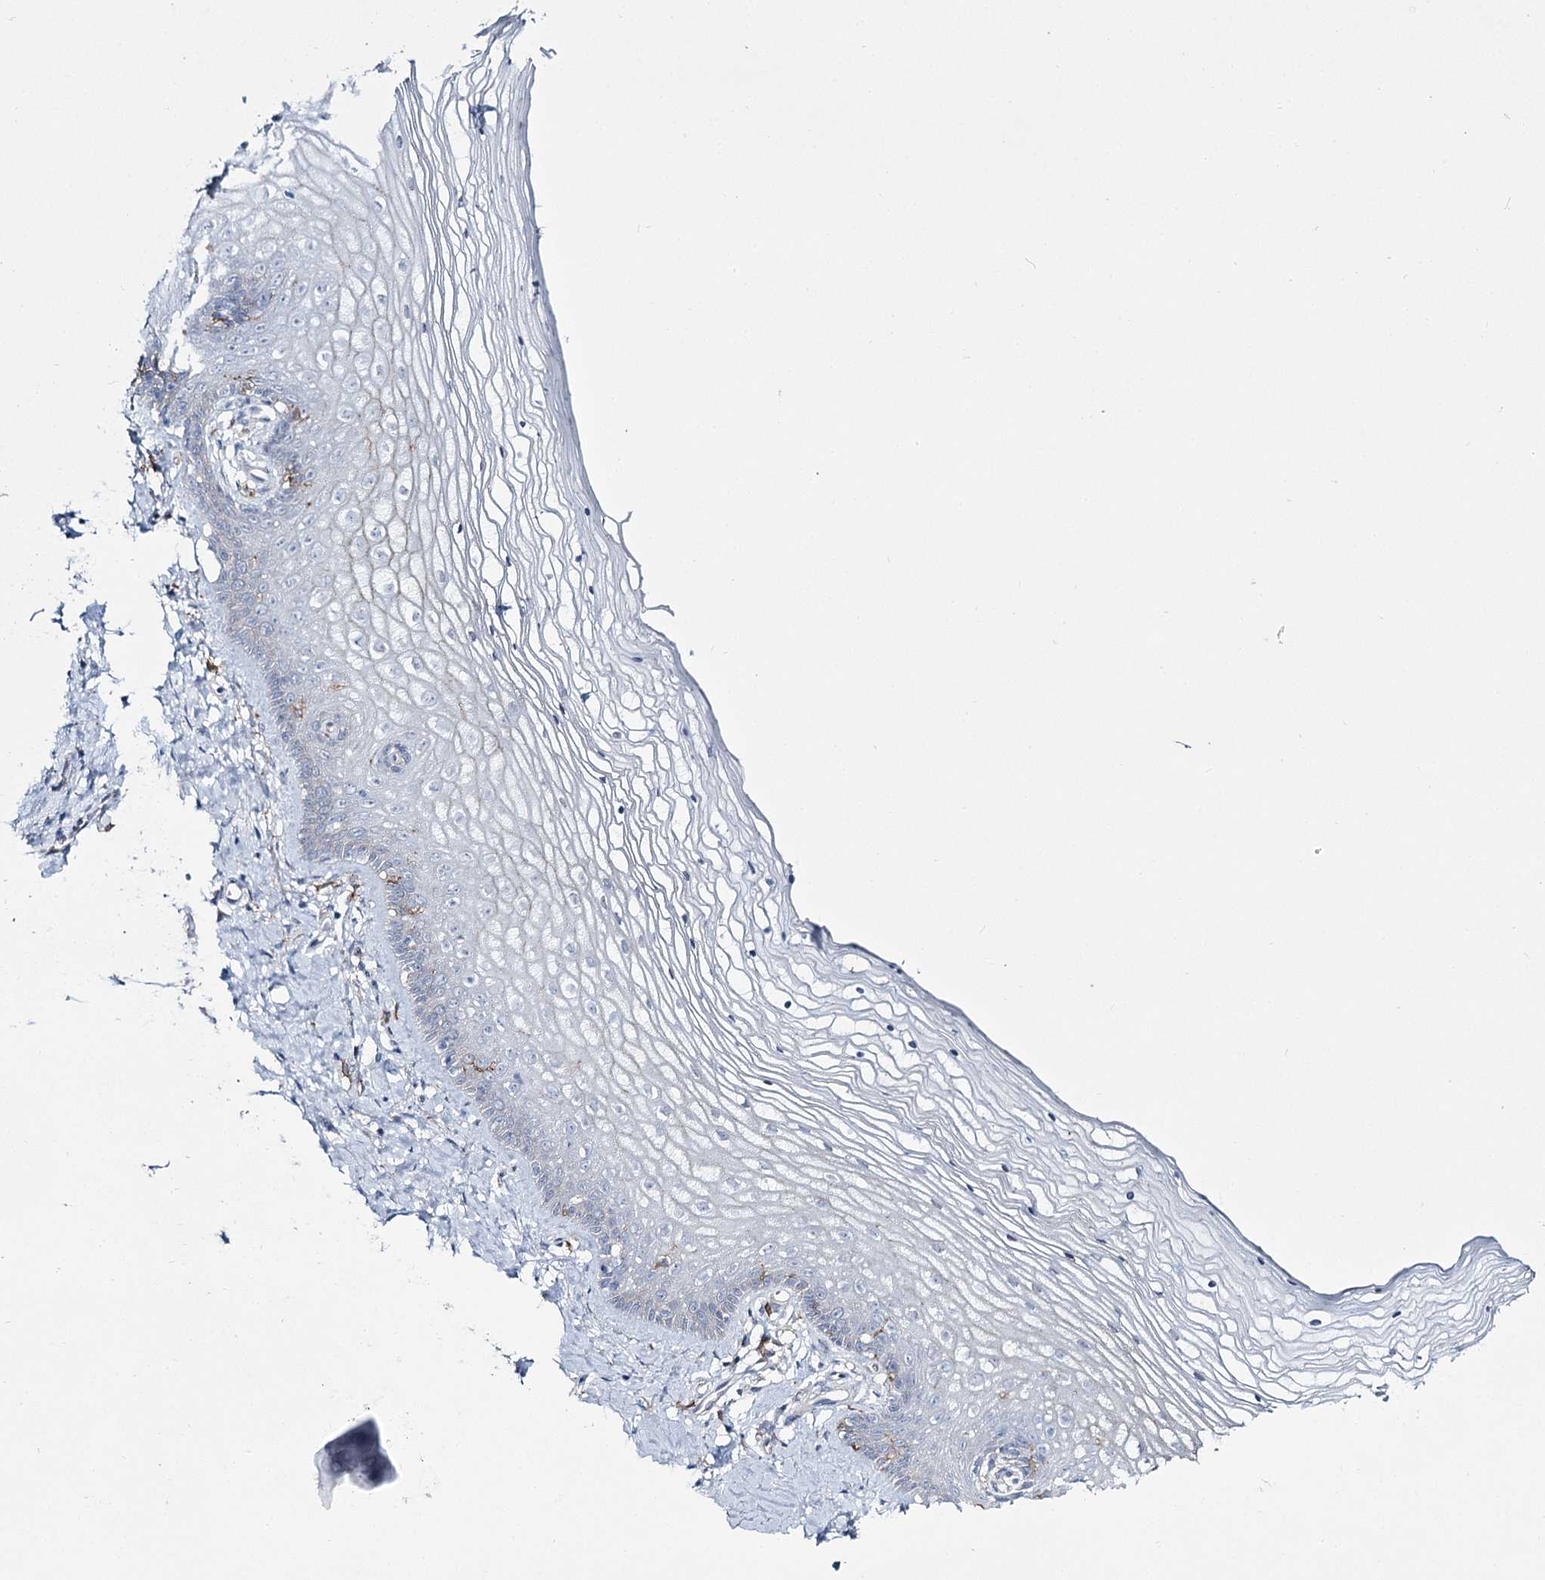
{"staining": {"intensity": "negative", "quantity": "none", "location": "none"}, "tissue": "vagina", "cell_type": "Squamous epithelial cells", "image_type": "normal", "snomed": [{"axis": "morphology", "description": "Normal tissue, NOS"}, {"axis": "topography", "description": "Vagina"}], "caption": "Immunohistochemistry (IHC) histopathology image of benign vagina stained for a protein (brown), which displays no staining in squamous epithelial cells. The staining is performed using DAB (3,3'-diaminobenzidine) brown chromogen with nuclei counter-stained in using hematoxylin.", "gene": "CCDC88A", "patient": {"sex": "female", "age": 46}}